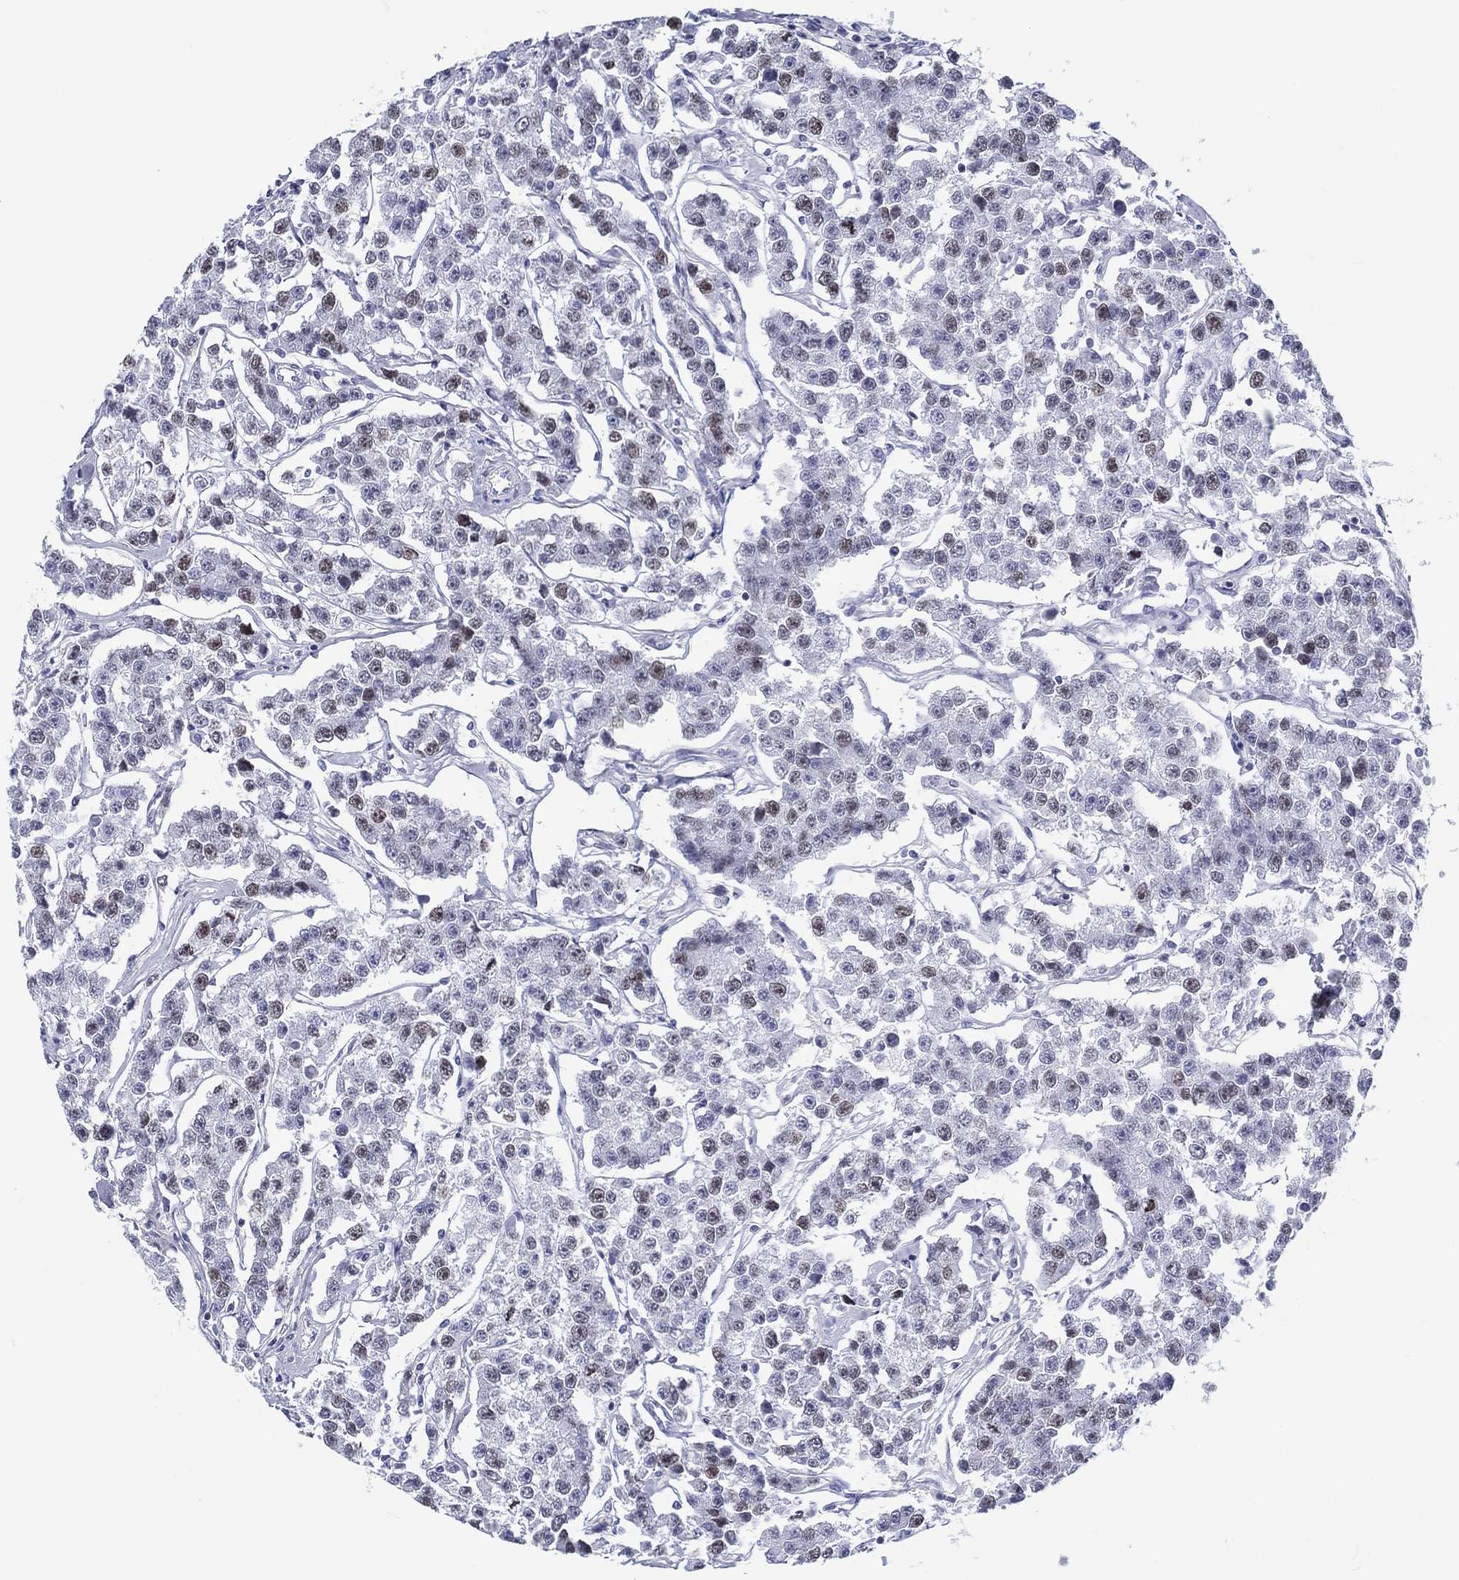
{"staining": {"intensity": "moderate", "quantity": "<25%", "location": "nuclear"}, "tissue": "testis cancer", "cell_type": "Tumor cells", "image_type": "cancer", "snomed": [{"axis": "morphology", "description": "Seminoma, NOS"}, {"axis": "topography", "description": "Testis"}], "caption": "Seminoma (testis) was stained to show a protein in brown. There is low levels of moderate nuclear staining in about <25% of tumor cells.", "gene": "H1-1", "patient": {"sex": "male", "age": 59}}